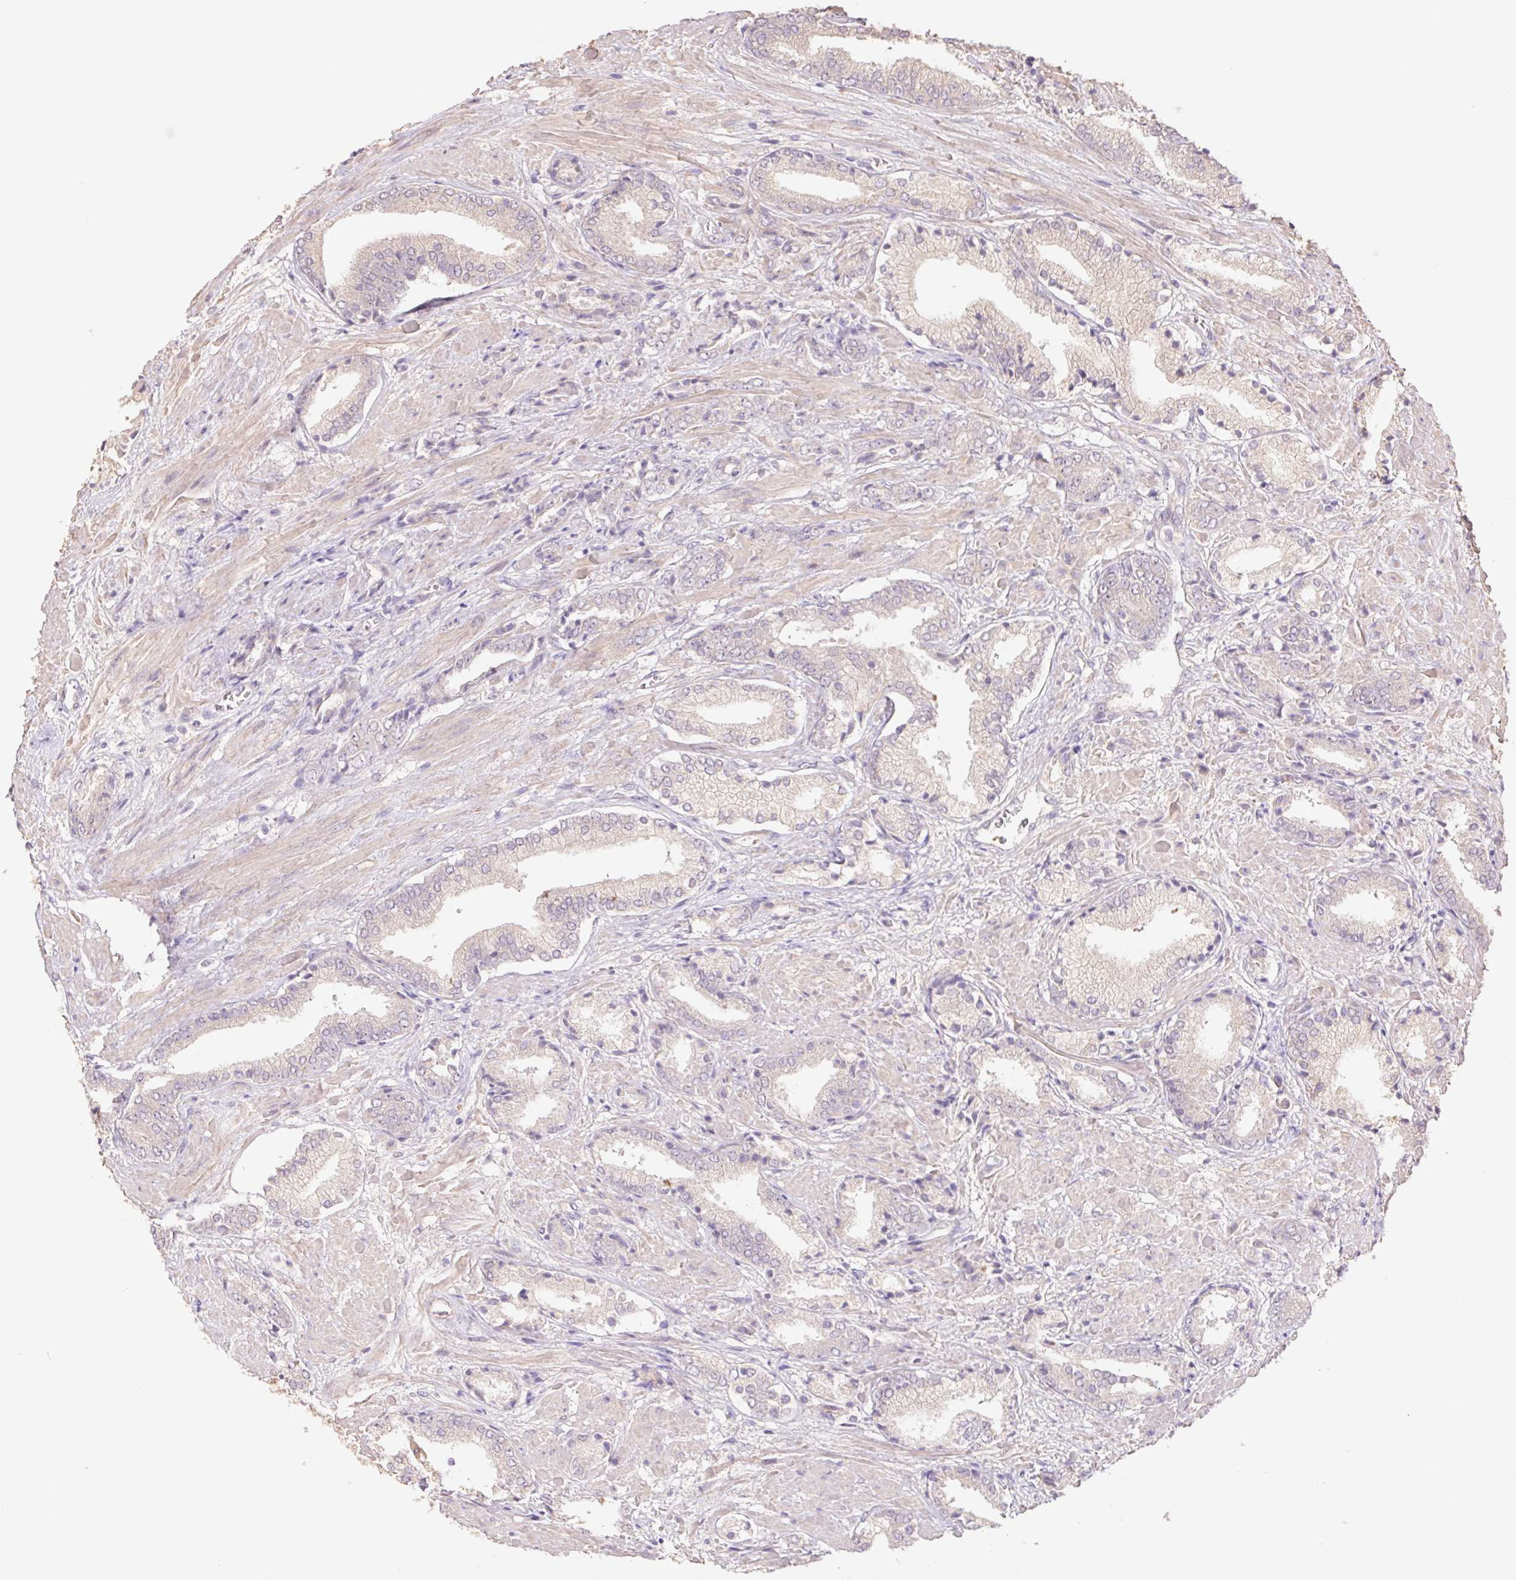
{"staining": {"intensity": "weak", "quantity": "<25%", "location": "cytoplasmic/membranous"}, "tissue": "prostate cancer", "cell_type": "Tumor cells", "image_type": "cancer", "snomed": [{"axis": "morphology", "description": "Adenocarcinoma, High grade"}, {"axis": "topography", "description": "Prostate"}], "caption": "Adenocarcinoma (high-grade) (prostate) was stained to show a protein in brown. There is no significant expression in tumor cells. (DAB IHC, high magnification).", "gene": "GRM2", "patient": {"sex": "male", "age": 56}}